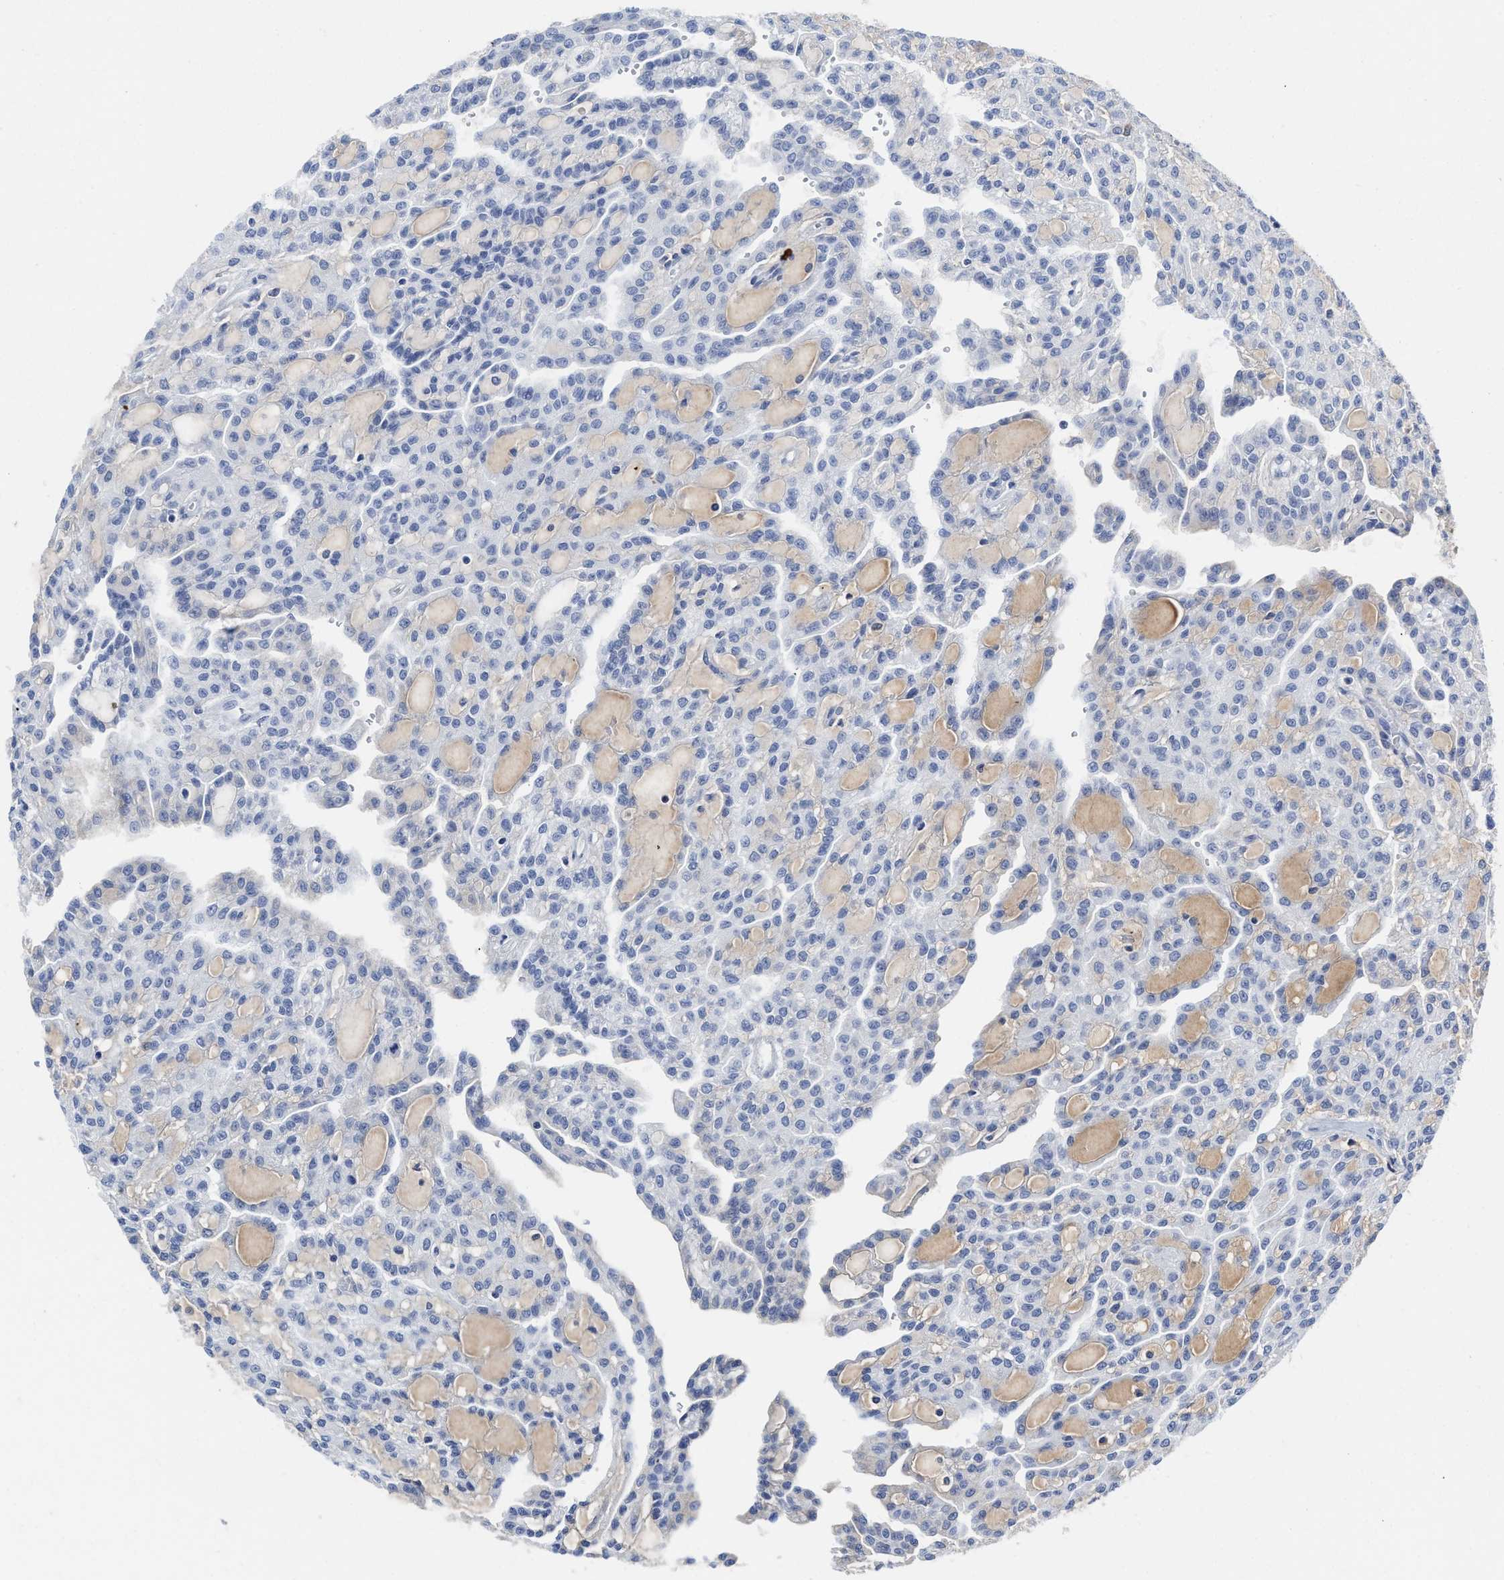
{"staining": {"intensity": "negative", "quantity": "none", "location": "none"}, "tissue": "renal cancer", "cell_type": "Tumor cells", "image_type": "cancer", "snomed": [{"axis": "morphology", "description": "Adenocarcinoma, NOS"}, {"axis": "topography", "description": "Kidney"}], "caption": "Micrograph shows no protein staining in tumor cells of renal cancer tissue.", "gene": "C2", "patient": {"sex": "male", "age": 63}}